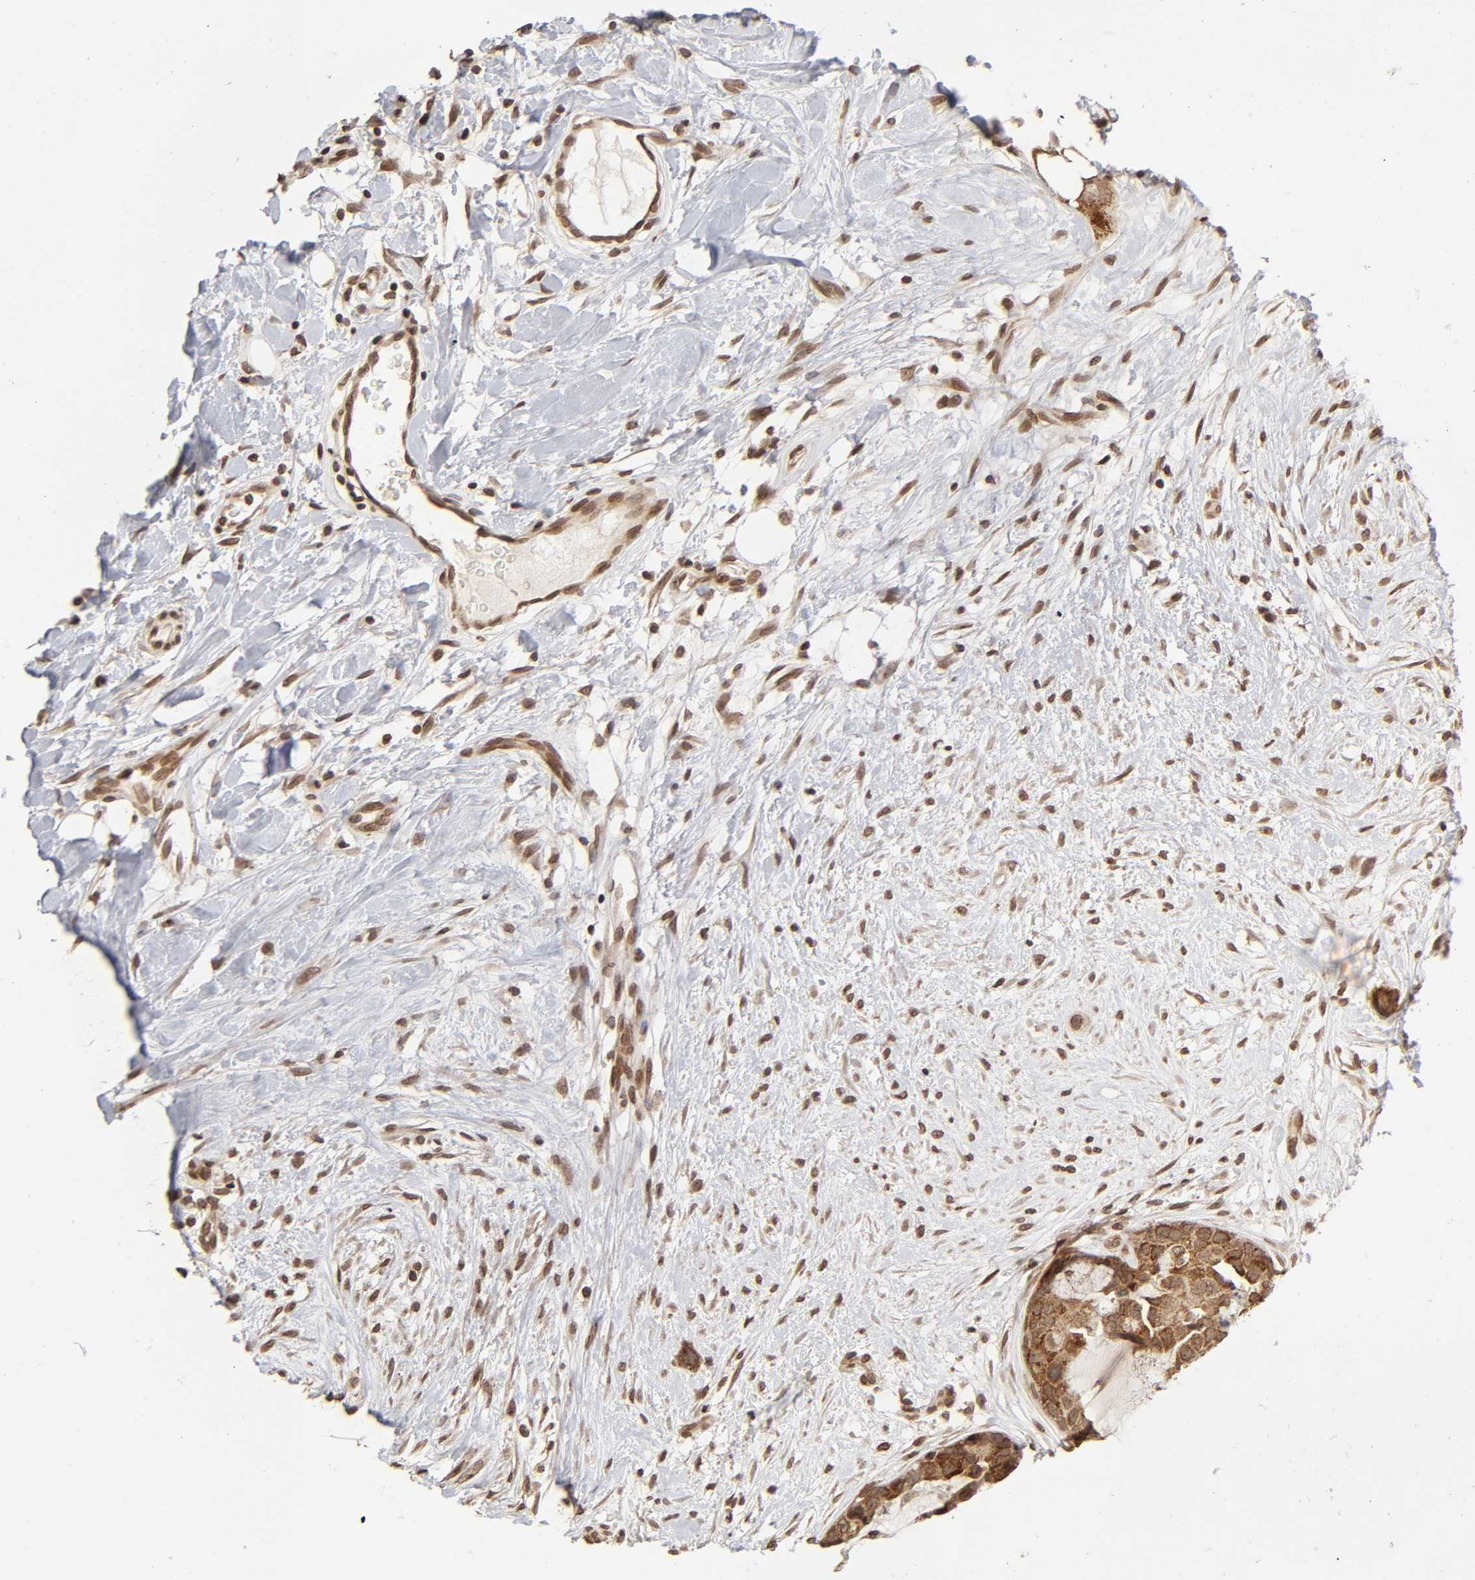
{"staining": {"intensity": "moderate", "quantity": ">75%", "location": "cytoplasmic/membranous,nuclear"}, "tissue": "breast cancer", "cell_type": "Tumor cells", "image_type": "cancer", "snomed": [{"axis": "morphology", "description": "Duct carcinoma"}, {"axis": "topography", "description": "Breast"}], "caption": "This micrograph reveals IHC staining of breast cancer (intraductal carcinoma), with medium moderate cytoplasmic/membranous and nuclear expression in approximately >75% of tumor cells.", "gene": "MLLT6", "patient": {"sex": "female", "age": 40}}